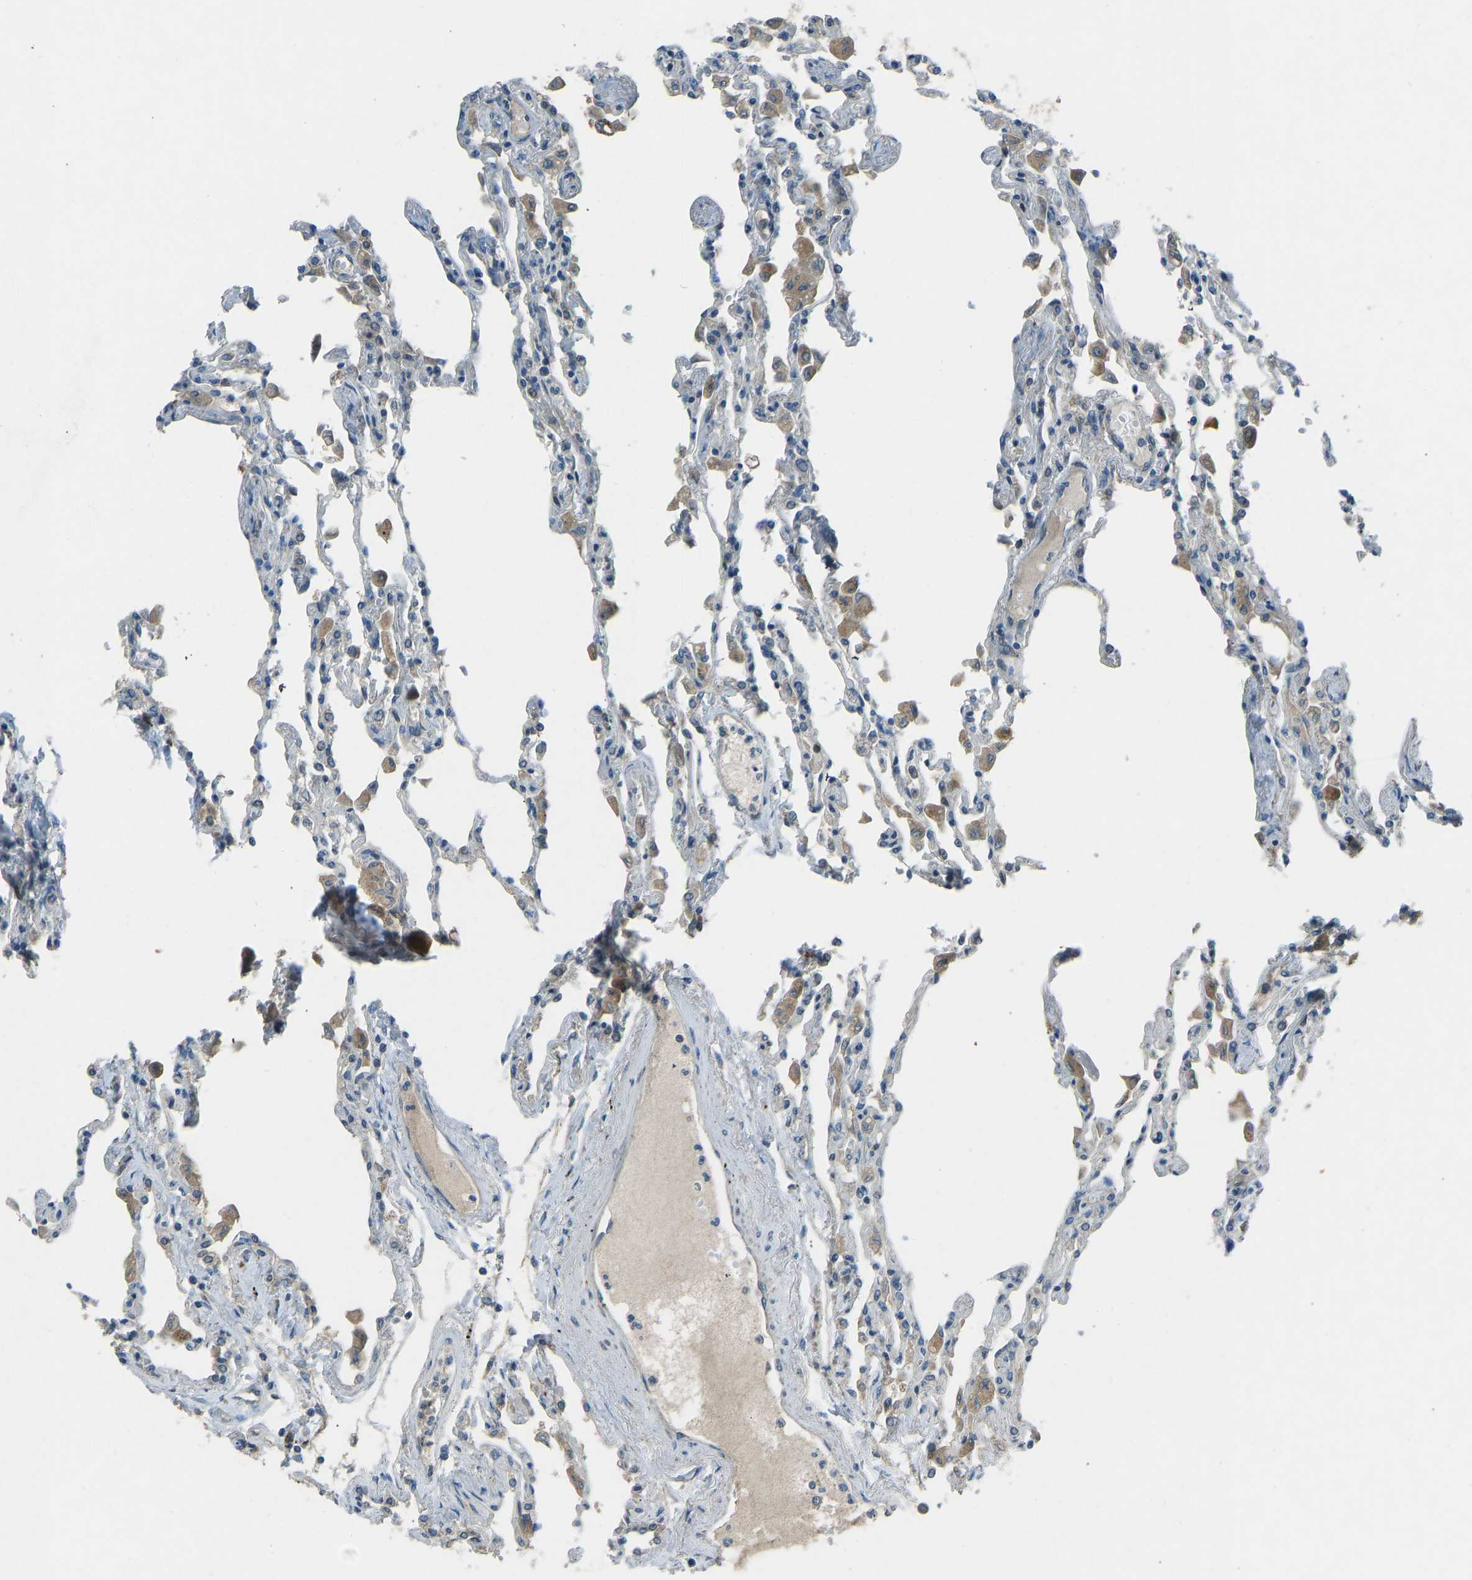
{"staining": {"intensity": "negative", "quantity": "none", "location": "none"}, "tissue": "lung", "cell_type": "Alveolar cells", "image_type": "normal", "snomed": [{"axis": "morphology", "description": "Normal tissue, NOS"}, {"axis": "topography", "description": "Bronchus"}, {"axis": "topography", "description": "Lung"}], "caption": "Alveolar cells are negative for protein expression in benign human lung. Brightfield microscopy of IHC stained with DAB (brown) and hematoxylin (blue), captured at high magnification.", "gene": "STAU2", "patient": {"sex": "female", "age": 49}}